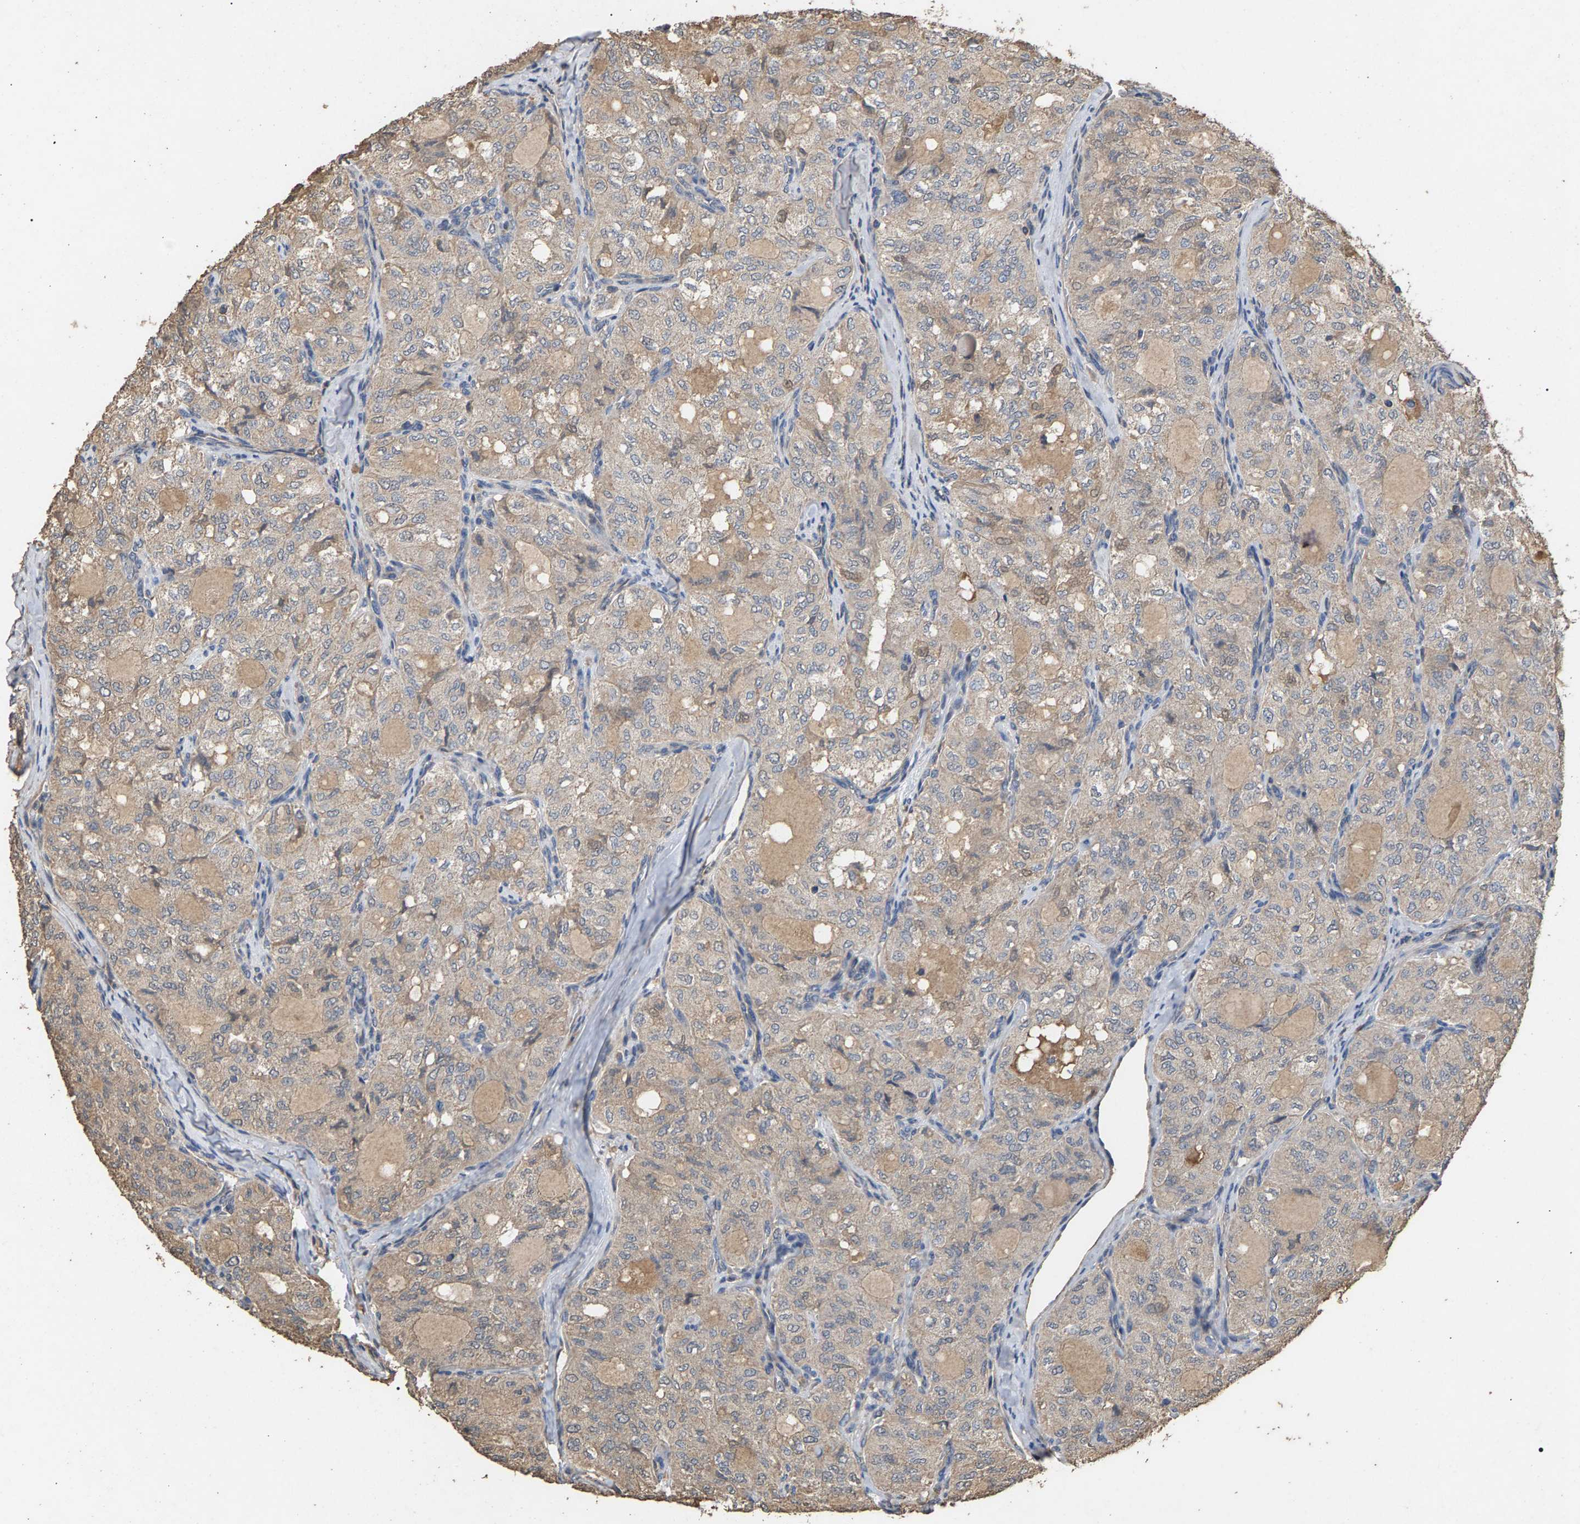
{"staining": {"intensity": "weak", "quantity": ">75%", "location": "cytoplasmic/membranous"}, "tissue": "thyroid cancer", "cell_type": "Tumor cells", "image_type": "cancer", "snomed": [{"axis": "morphology", "description": "Follicular adenoma carcinoma, NOS"}, {"axis": "topography", "description": "Thyroid gland"}], "caption": "Thyroid cancer (follicular adenoma carcinoma) tissue exhibits weak cytoplasmic/membranous staining in about >75% of tumor cells", "gene": "HTRA3", "patient": {"sex": "male", "age": 75}}